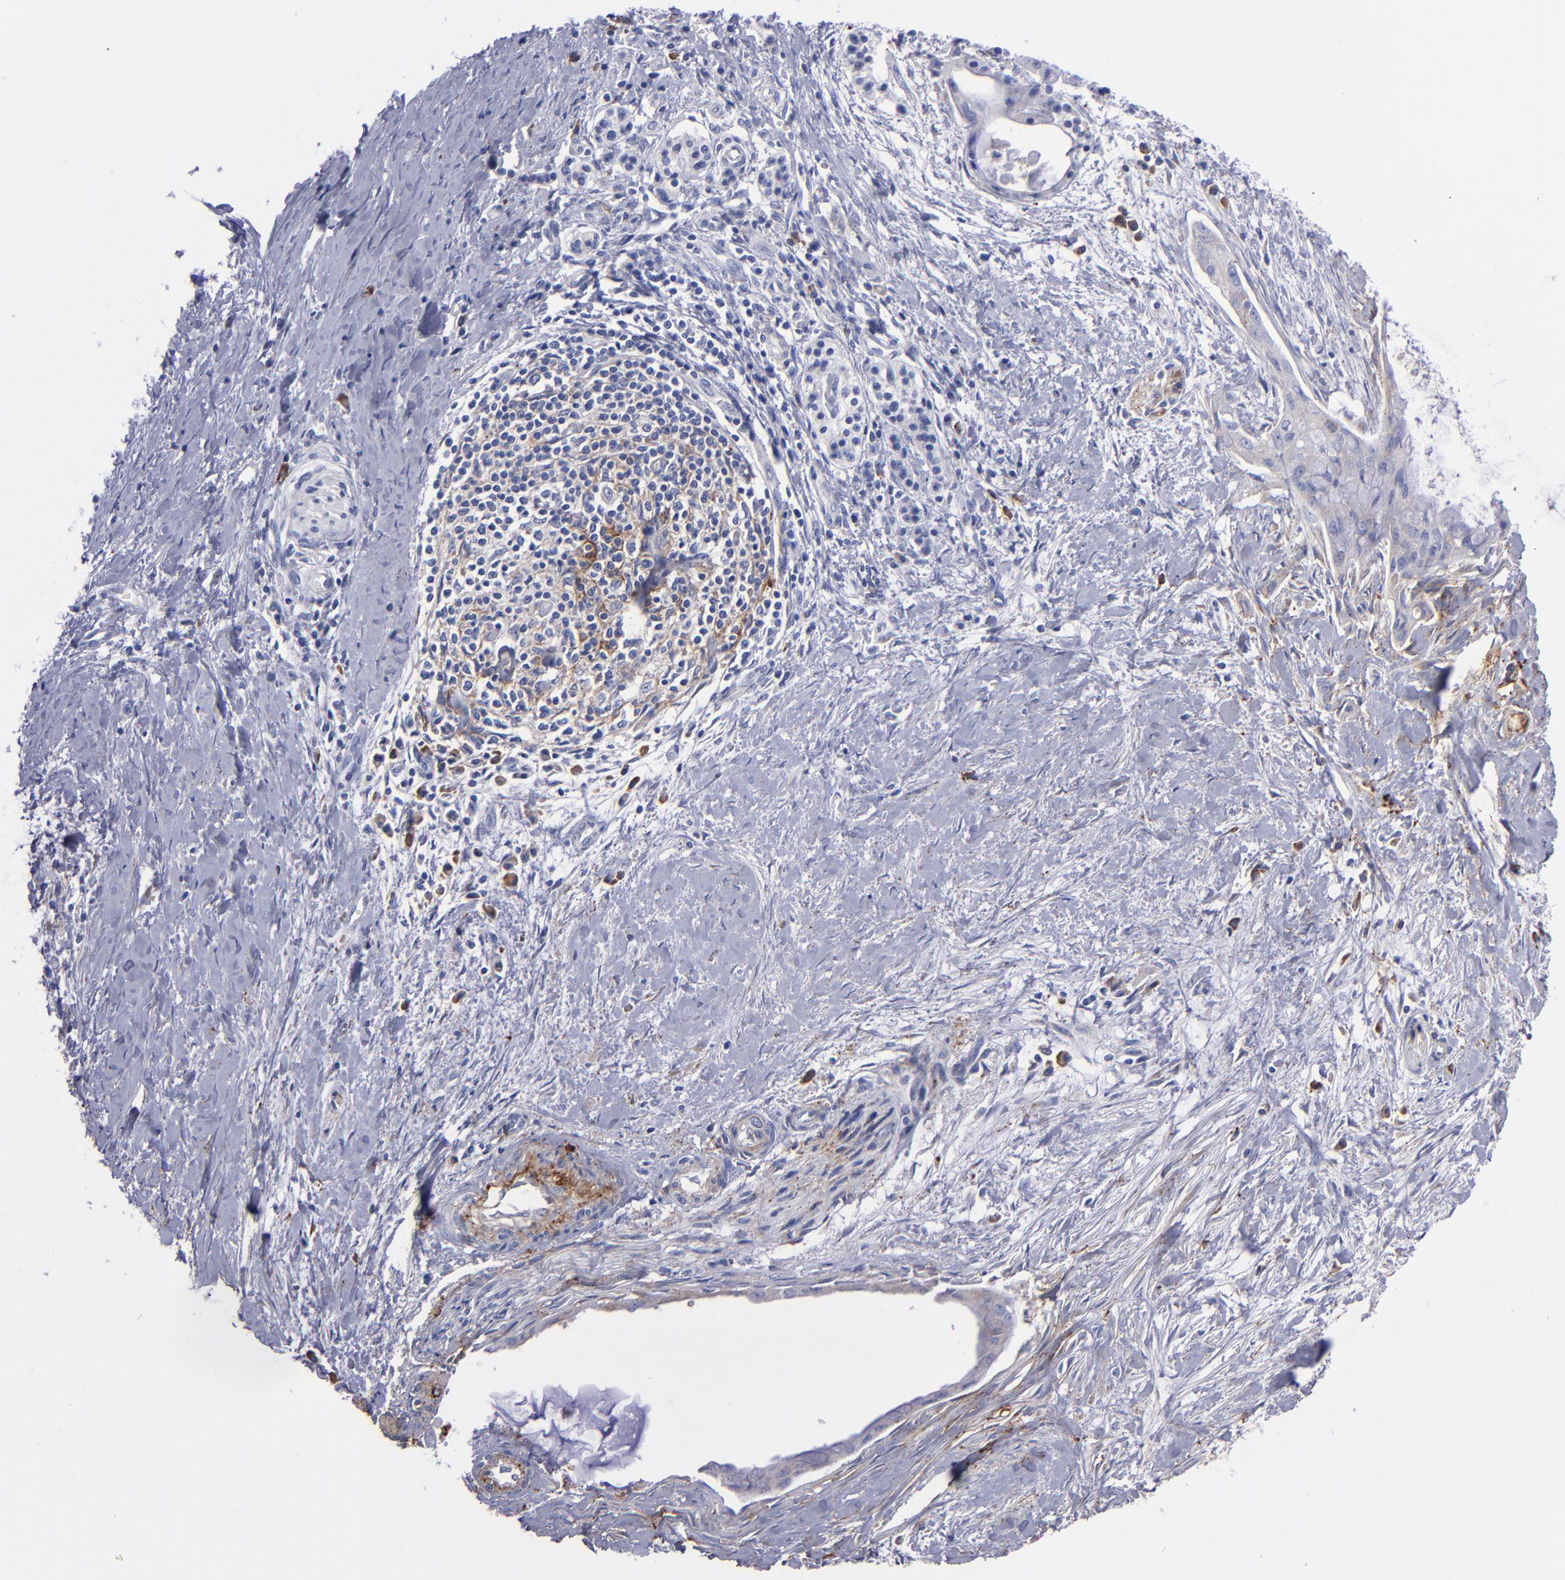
{"staining": {"intensity": "negative", "quantity": "none", "location": "none"}, "tissue": "pancreatic cancer", "cell_type": "Tumor cells", "image_type": "cancer", "snomed": [{"axis": "morphology", "description": "Adenocarcinoma, NOS"}, {"axis": "topography", "description": "Pancreas"}], "caption": "Immunohistochemistry (IHC) image of human pancreatic adenocarcinoma stained for a protein (brown), which exhibits no expression in tumor cells. Brightfield microscopy of IHC stained with DAB (brown) and hematoxylin (blue), captured at high magnification.", "gene": "MFGE8", "patient": {"sex": "male", "age": 59}}